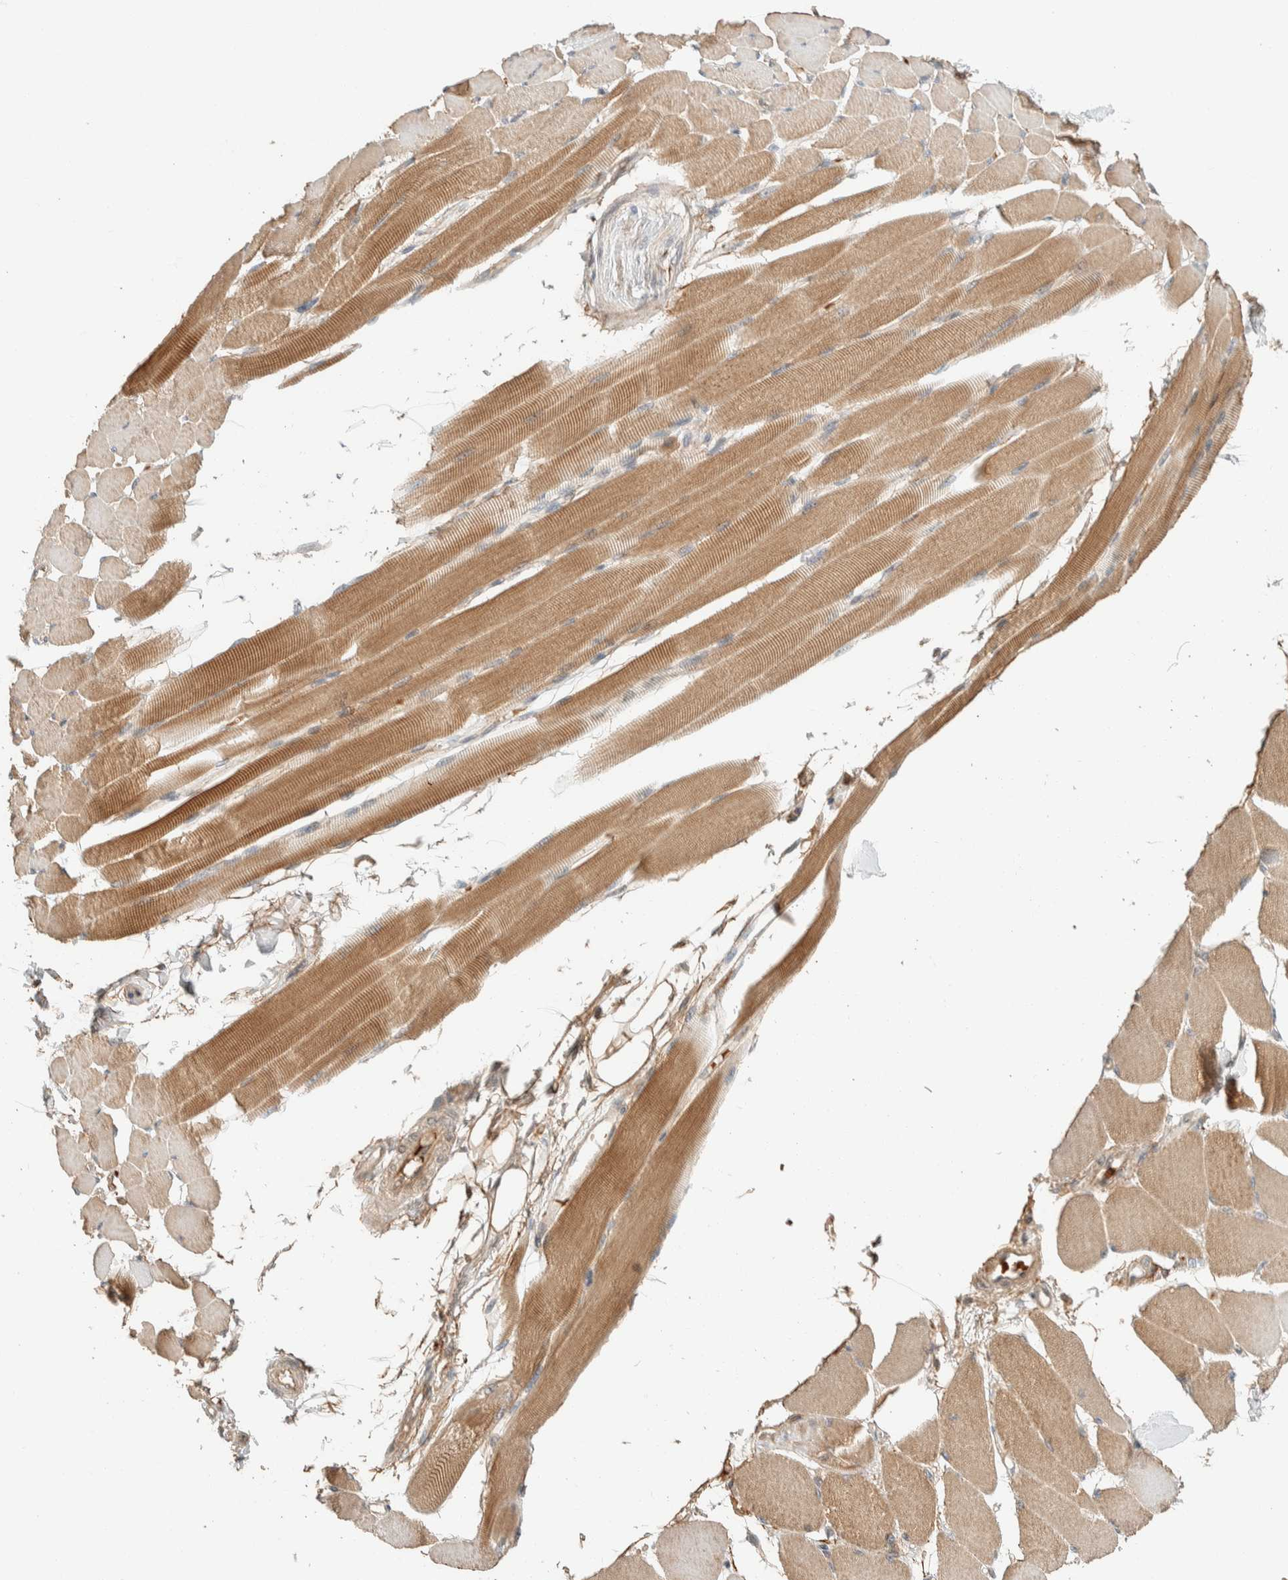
{"staining": {"intensity": "moderate", "quantity": ">75%", "location": "cytoplasmic/membranous"}, "tissue": "skeletal muscle", "cell_type": "Myocytes", "image_type": "normal", "snomed": [{"axis": "morphology", "description": "Normal tissue, NOS"}, {"axis": "topography", "description": "Skeletal muscle"}, {"axis": "topography", "description": "Peripheral nerve tissue"}], "caption": "Myocytes demonstrate medium levels of moderate cytoplasmic/membranous expression in approximately >75% of cells in benign human skeletal muscle.", "gene": "ZBTB2", "patient": {"sex": "female", "age": 84}}